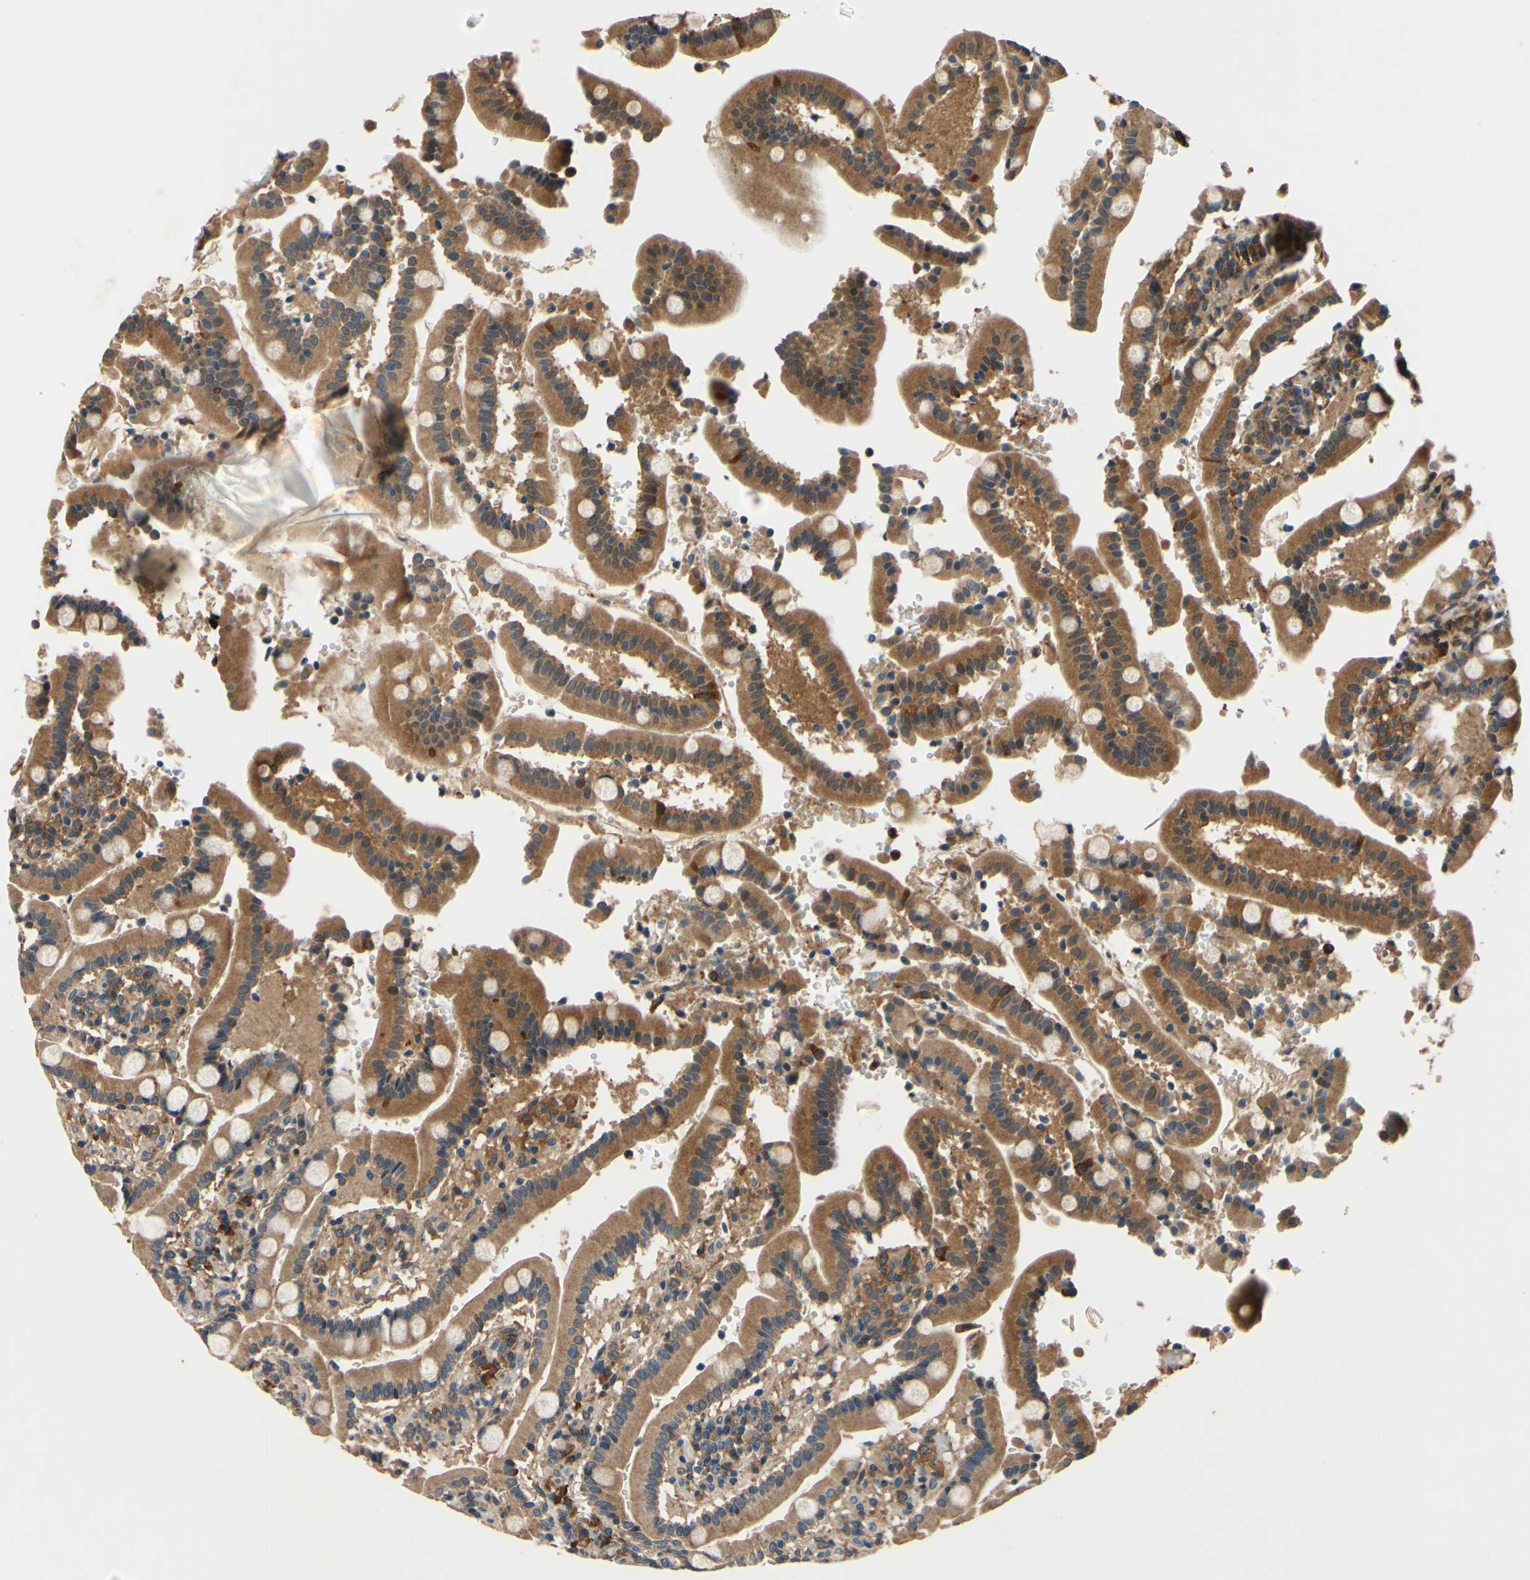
{"staining": {"intensity": "moderate", "quantity": ">75%", "location": "cytoplasmic/membranous"}, "tissue": "duodenum", "cell_type": "Glandular cells", "image_type": "normal", "snomed": [{"axis": "morphology", "description": "Normal tissue, NOS"}, {"axis": "topography", "description": "Small intestine, NOS"}], "caption": "Immunohistochemical staining of unremarkable duodenum reveals >75% levels of moderate cytoplasmic/membranous protein staining in approximately >75% of glandular cells. Using DAB (3,3'-diaminobenzidine) (brown) and hematoxylin (blue) stains, captured at high magnification using brightfield microscopy.", "gene": "PLA2G4A", "patient": {"sex": "female", "age": 71}}